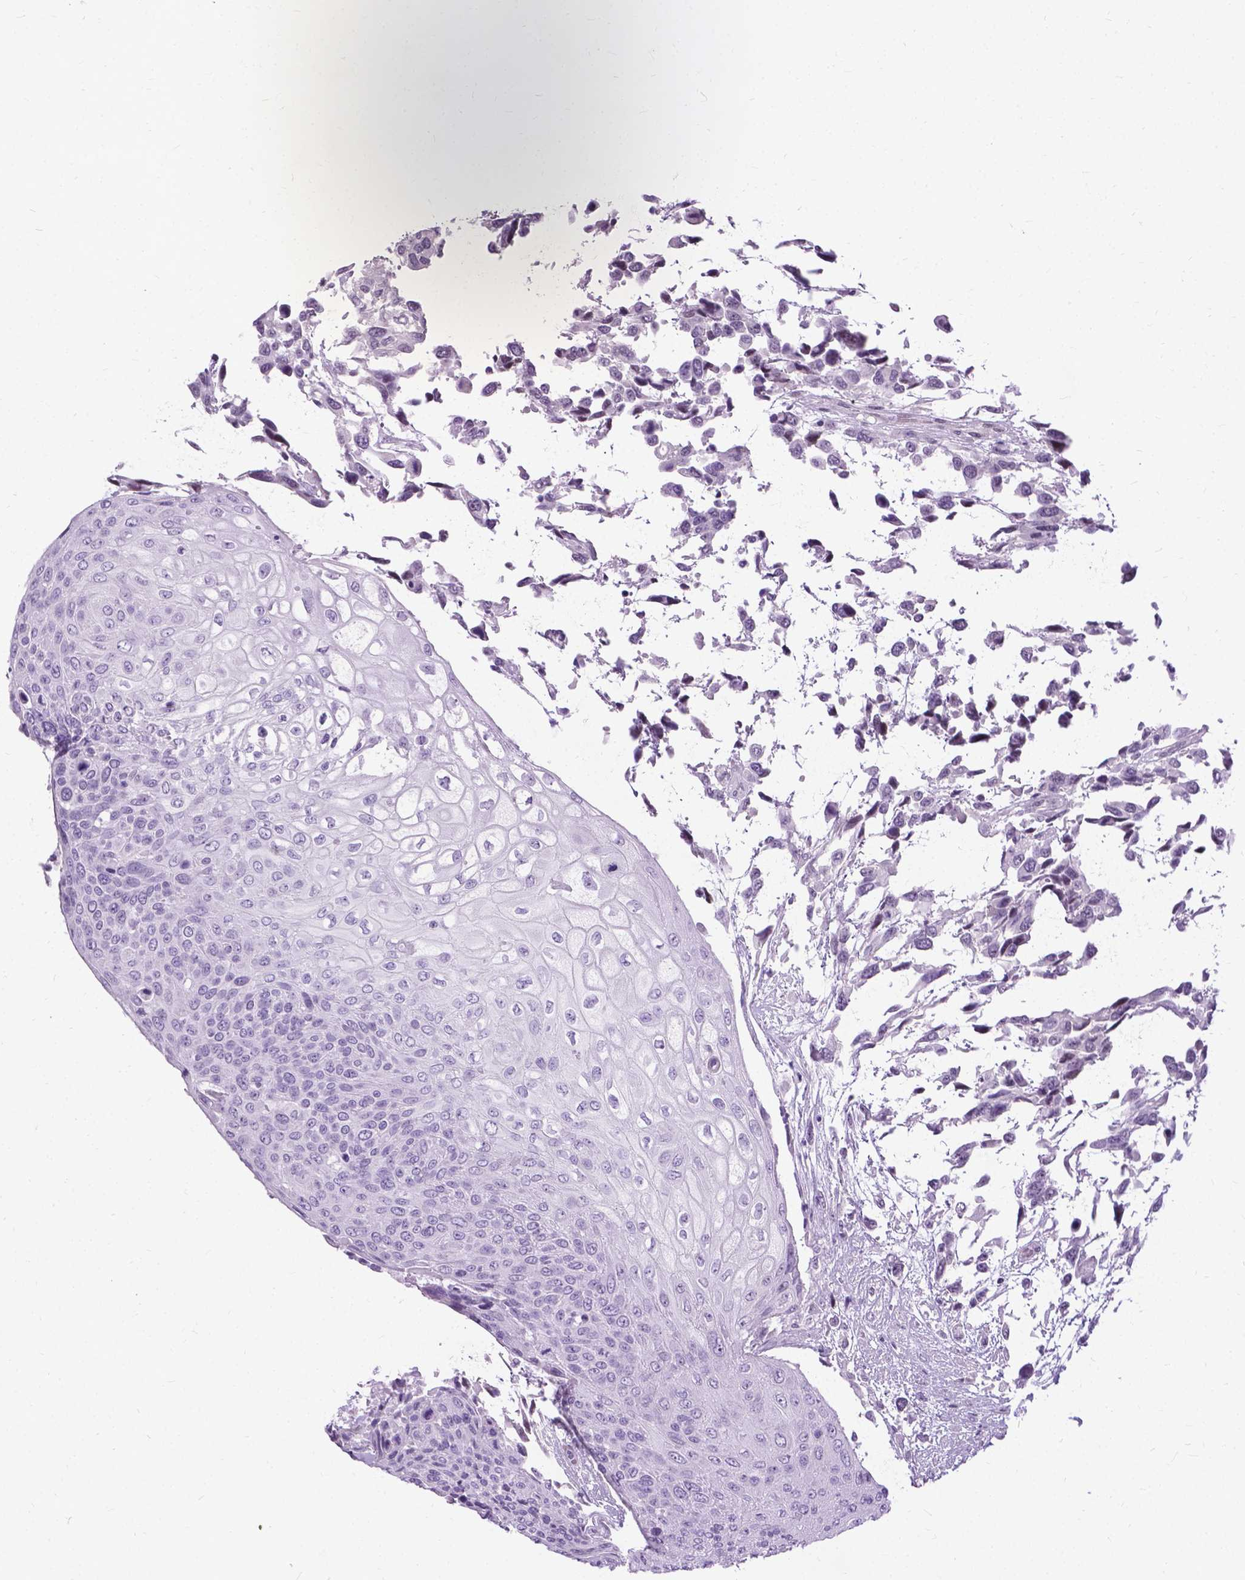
{"staining": {"intensity": "negative", "quantity": "none", "location": "none"}, "tissue": "urothelial cancer", "cell_type": "Tumor cells", "image_type": "cancer", "snomed": [{"axis": "morphology", "description": "Urothelial carcinoma, High grade"}, {"axis": "topography", "description": "Urinary bladder"}], "caption": "Immunohistochemical staining of human urothelial carcinoma (high-grade) reveals no significant staining in tumor cells.", "gene": "PROB1", "patient": {"sex": "female", "age": 70}}